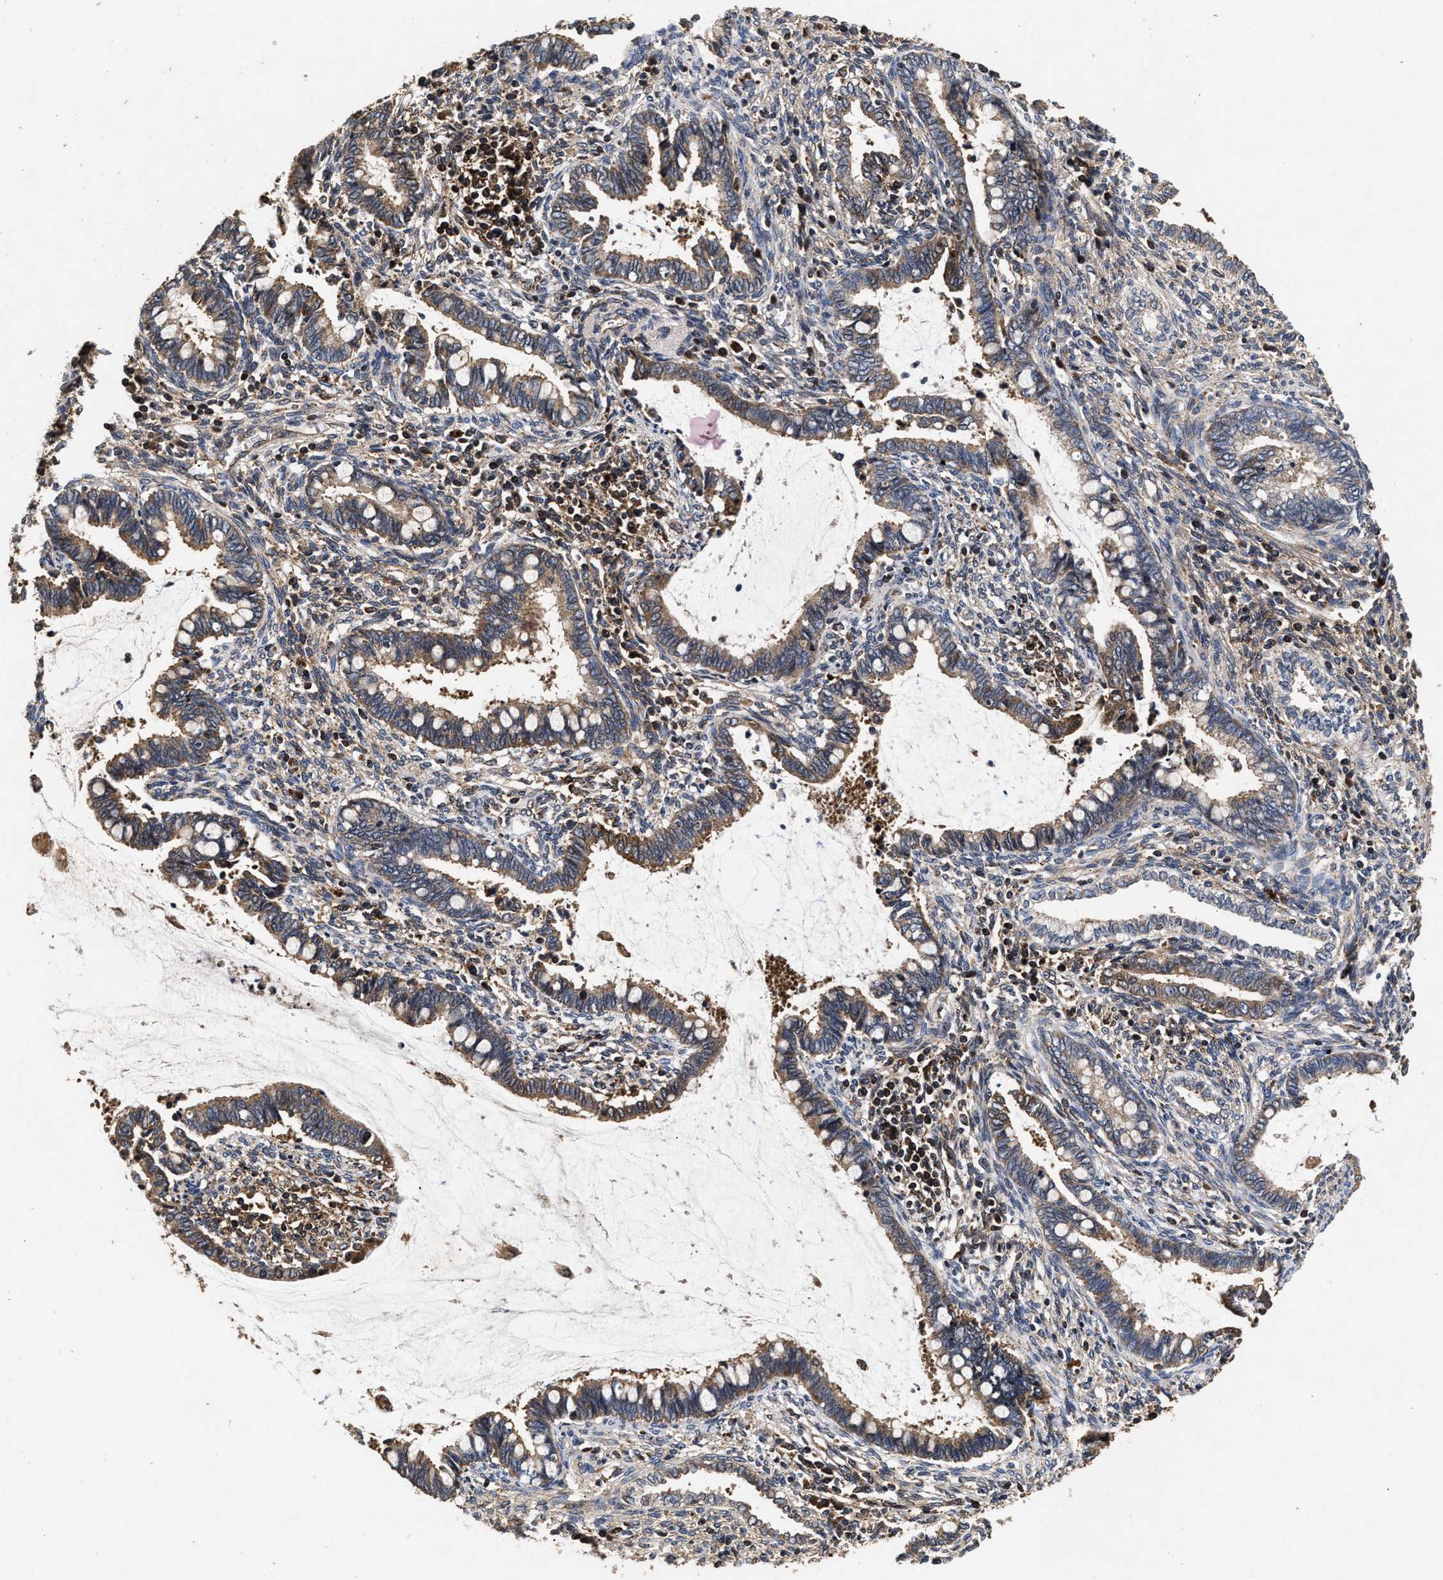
{"staining": {"intensity": "moderate", "quantity": ">75%", "location": "cytoplasmic/membranous"}, "tissue": "cervical cancer", "cell_type": "Tumor cells", "image_type": "cancer", "snomed": [{"axis": "morphology", "description": "Adenocarcinoma, NOS"}, {"axis": "topography", "description": "Cervix"}], "caption": "Cervical cancer (adenocarcinoma) stained with DAB immunohistochemistry (IHC) demonstrates medium levels of moderate cytoplasmic/membranous positivity in approximately >75% of tumor cells.", "gene": "NFKB2", "patient": {"sex": "female", "age": 44}}